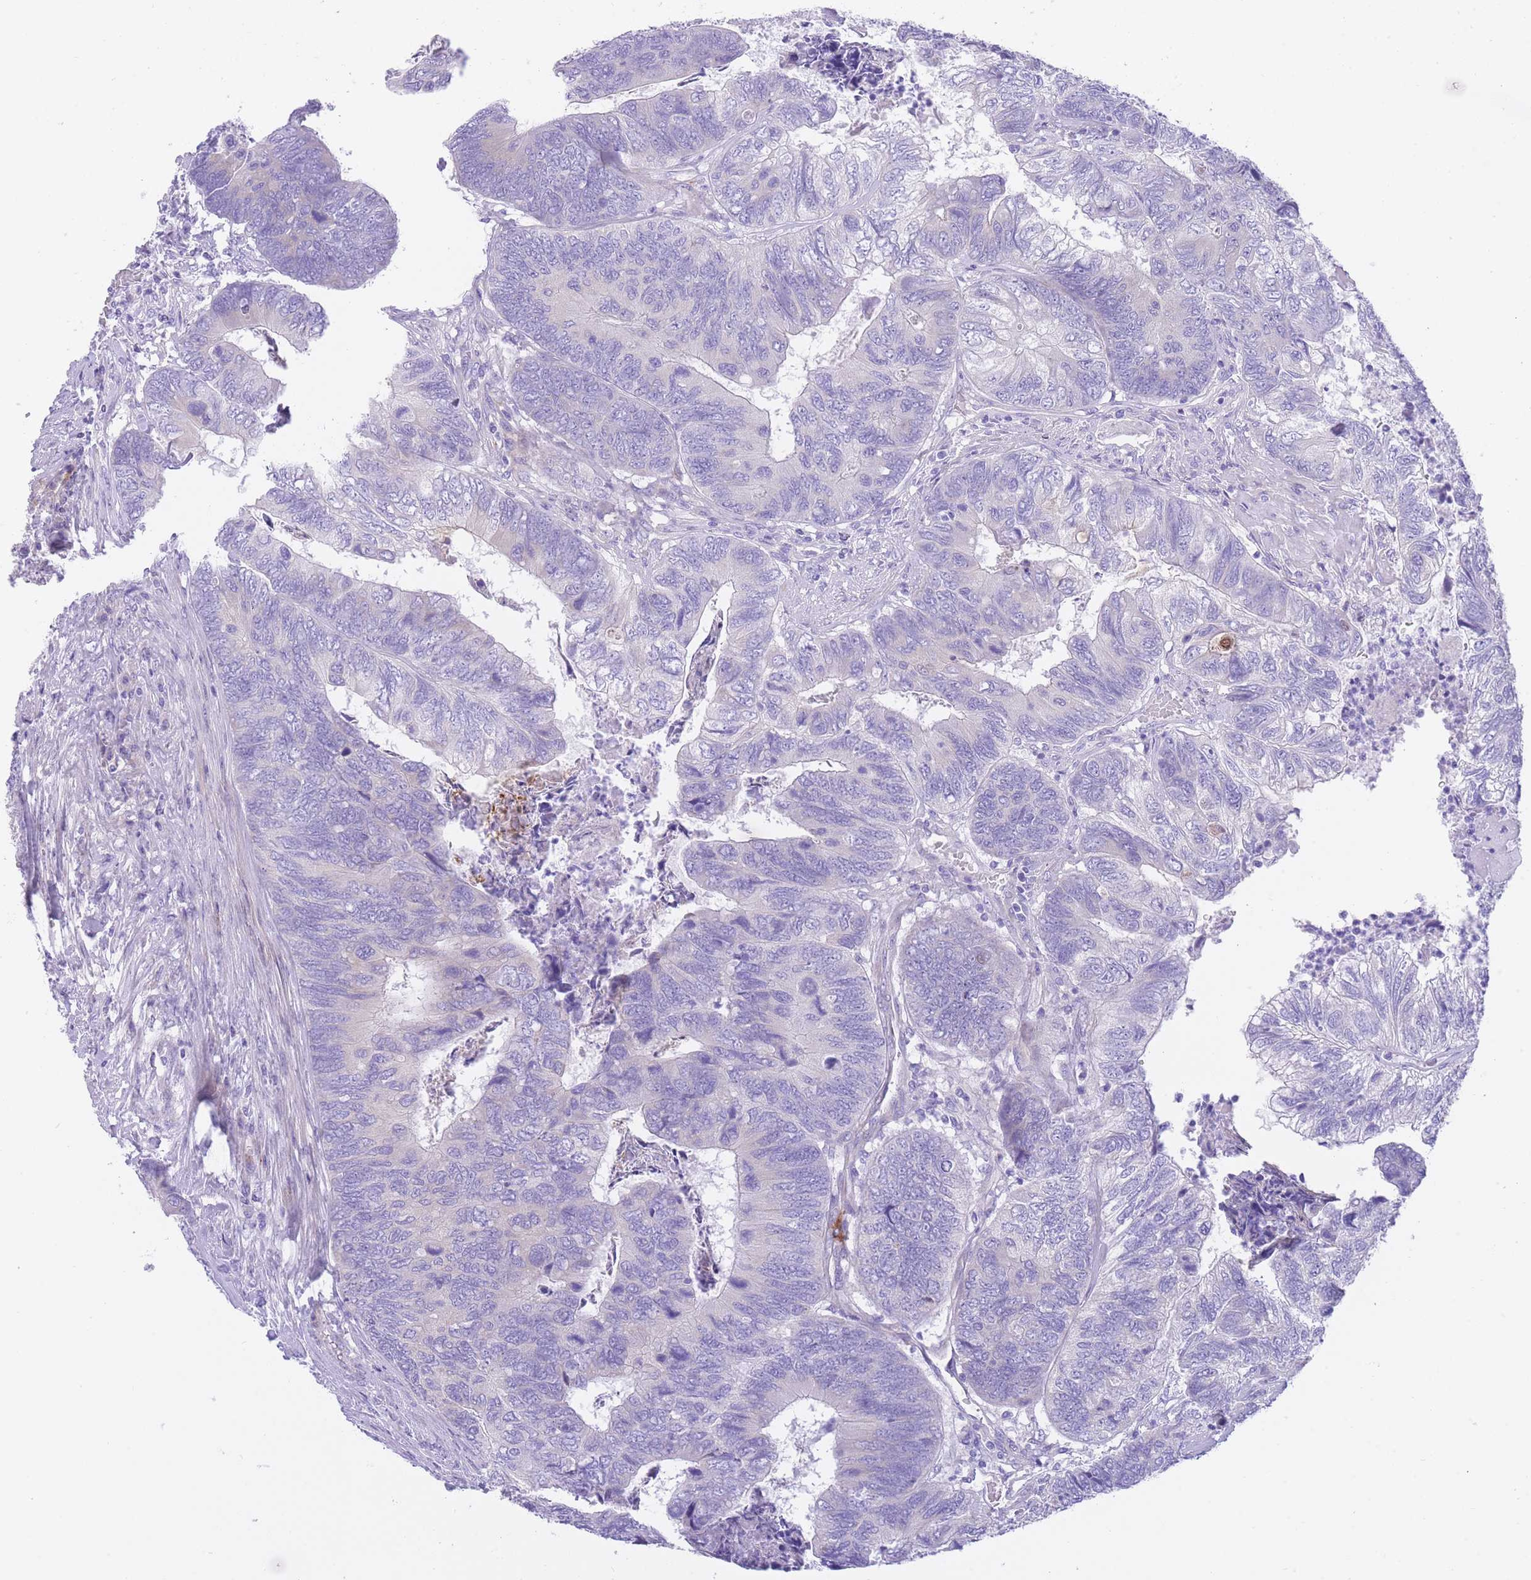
{"staining": {"intensity": "negative", "quantity": "none", "location": "none"}, "tissue": "colorectal cancer", "cell_type": "Tumor cells", "image_type": "cancer", "snomed": [{"axis": "morphology", "description": "Adenocarcinoma, NOS"}, {"axis": "topography", "description": "Colon"}], "caption": "Immunohistochemistry of colorectal adenocarcinoma demonstrates no staining in tumor cells.", "gene": "QTRT1", "patient": {"sex": "female", "age": 67}}